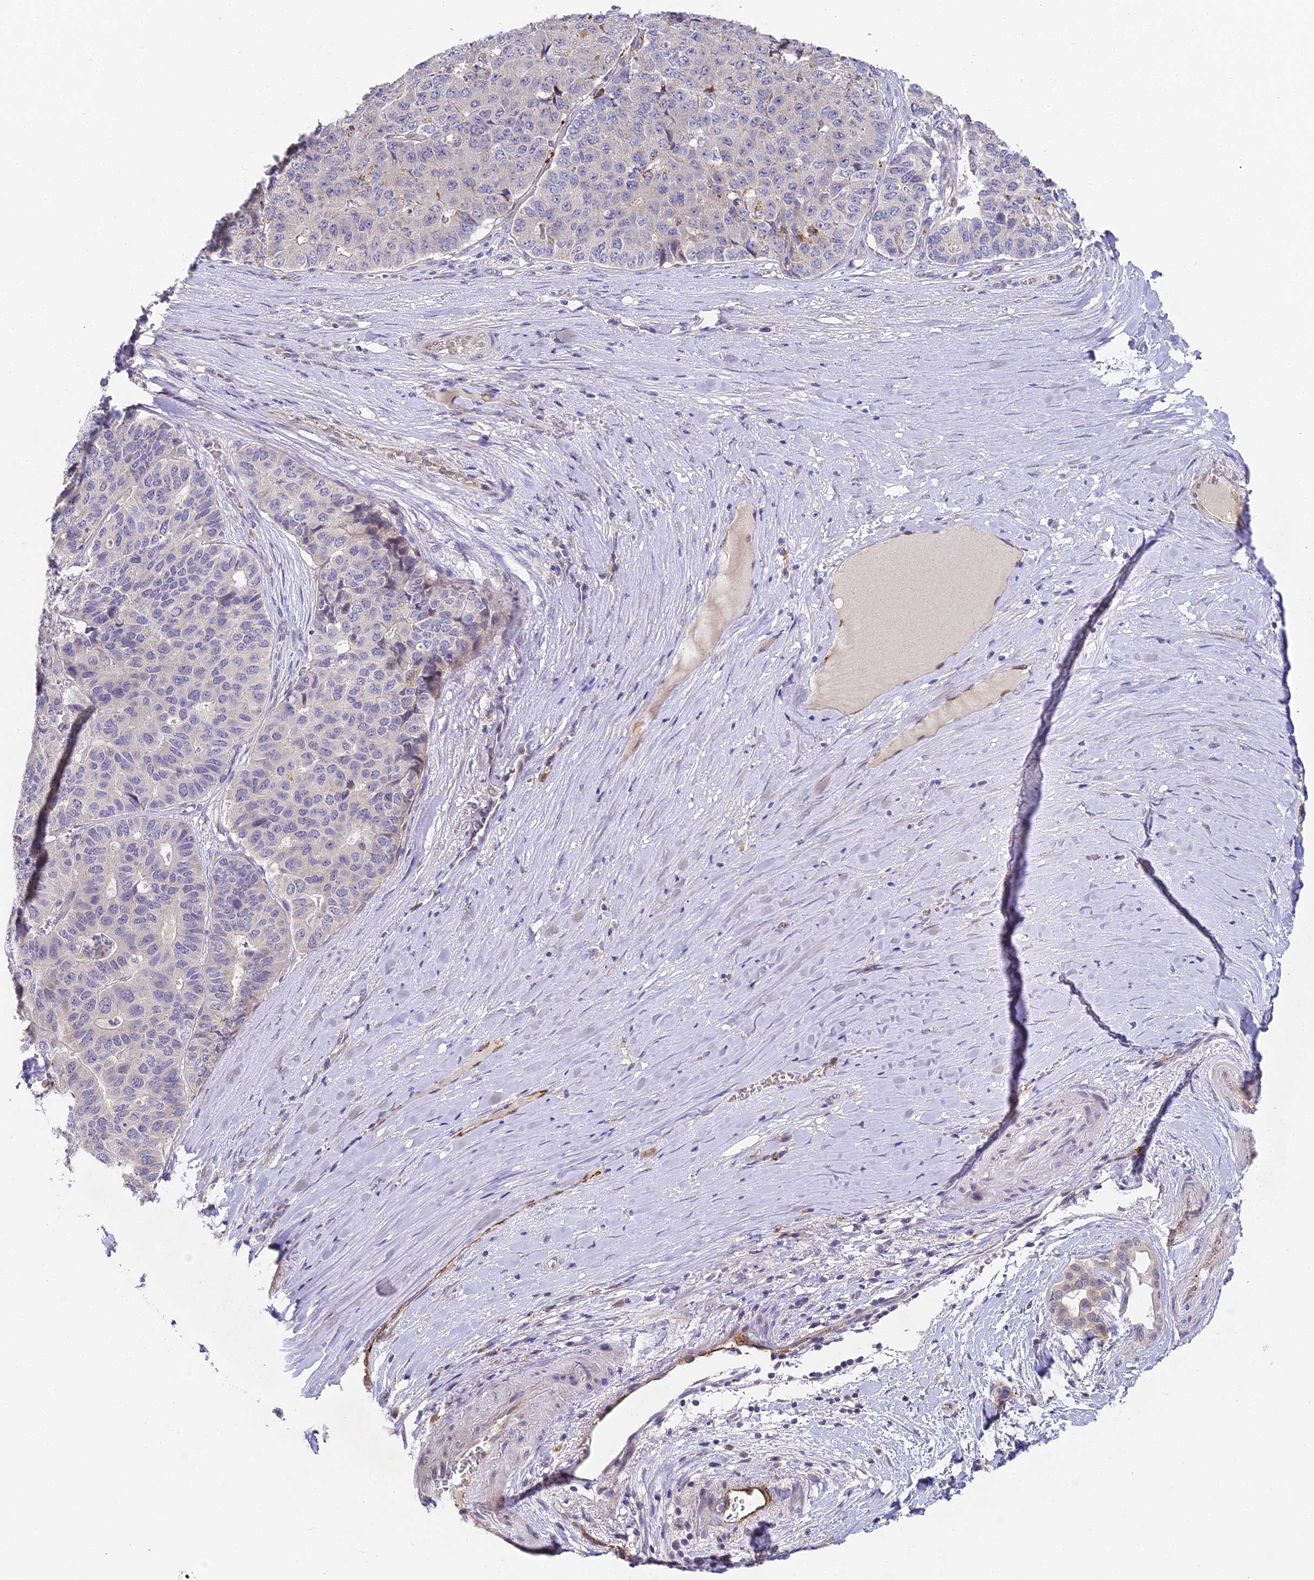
{"staining": {"intensity": "negative", "quantity": "none", "location": "none"}, "tissue": "pancreatic cancer", "cell_type": "Tumor cells", "image_type": "cancer", "snomed": [{"axis": "morphology", "description": "Adenocarcinoma, NOS"}, {"axis": "topography", "description": "Pancreas"}], "caption": "Photomicrograph shows no significant protein staining in tumor cells of pancreatic adenocarcinoma. (DAB (3,3'-diaminobenzidine) immunohistochemistry (IHC) with hematoxylin counter stain).", "gene": "DNAAF10", "patient": {"sex": "male", "age": 50}}